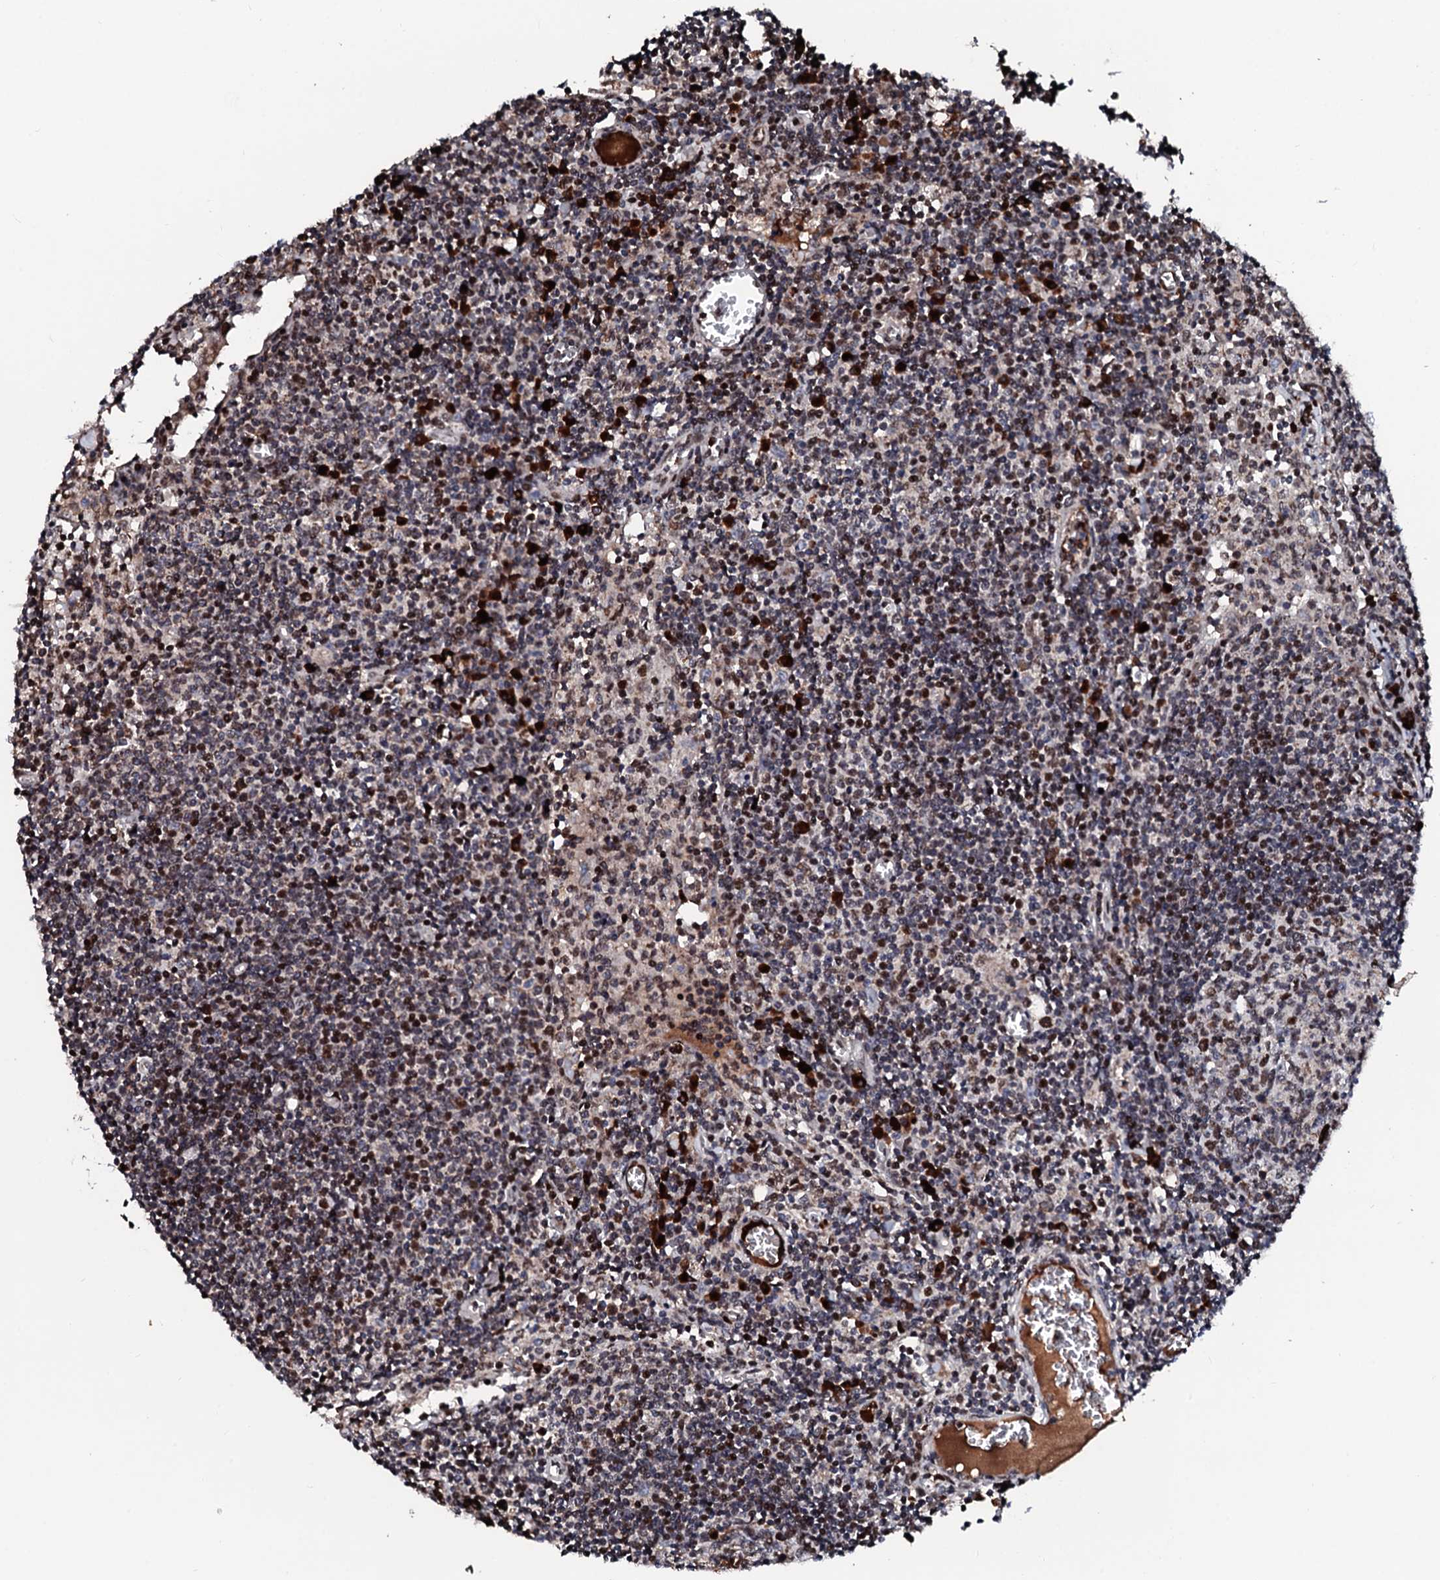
{"staining": {"intensity": "moderate", "quantity": ">75%", "location": "nuclear"}, "tissue": "lymph node", "cell_type": "Germinal center cells", "image_type": "normal", "snomed": [{"axis": "morphology", "description": "Normal tissue, NOS"}, {"axis": "topography", "description": "Lymph node"}], "caption": "This micrograph demonstrates IHC staining of normal human lymph node, with medium moderate nuclear positivity in about >75% of germinal center cells.", "gene": "KIF18A", "patient": {"sex": "female", "age": 55}}